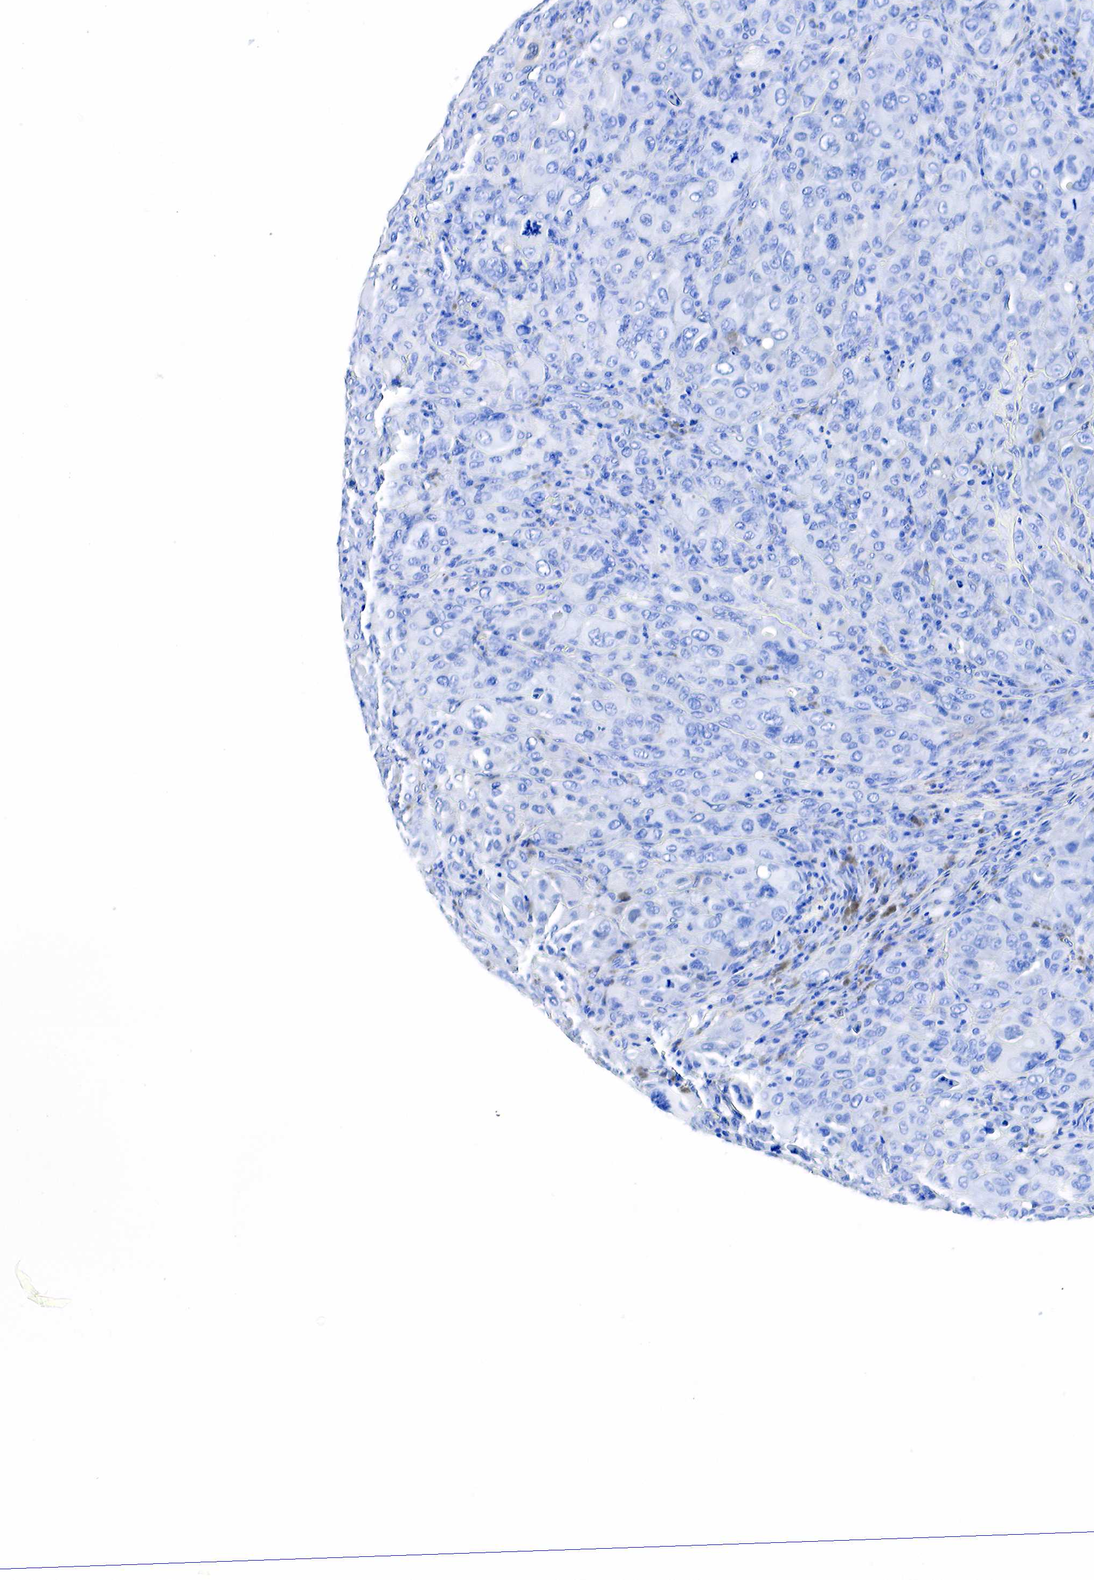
{"staining": {"intensity": "negative", "quantity": "none", "location": "none"}, "tissue": "melanoma", "cell_type": "Tumor cells", "image_type": "cancer", "snomed": [{"axis": "morphology", "description": "Malignant melanoma, Metastatic site"}, {"axis": "topography", "description": "Skin"}], "caption": "DAB immunohistochemical staining of human malignant melanoma (metastatic site) displays no significant staining in tumor cells.", "gene": "ACP3", "patient": {"sex": "male", "age": 32}}